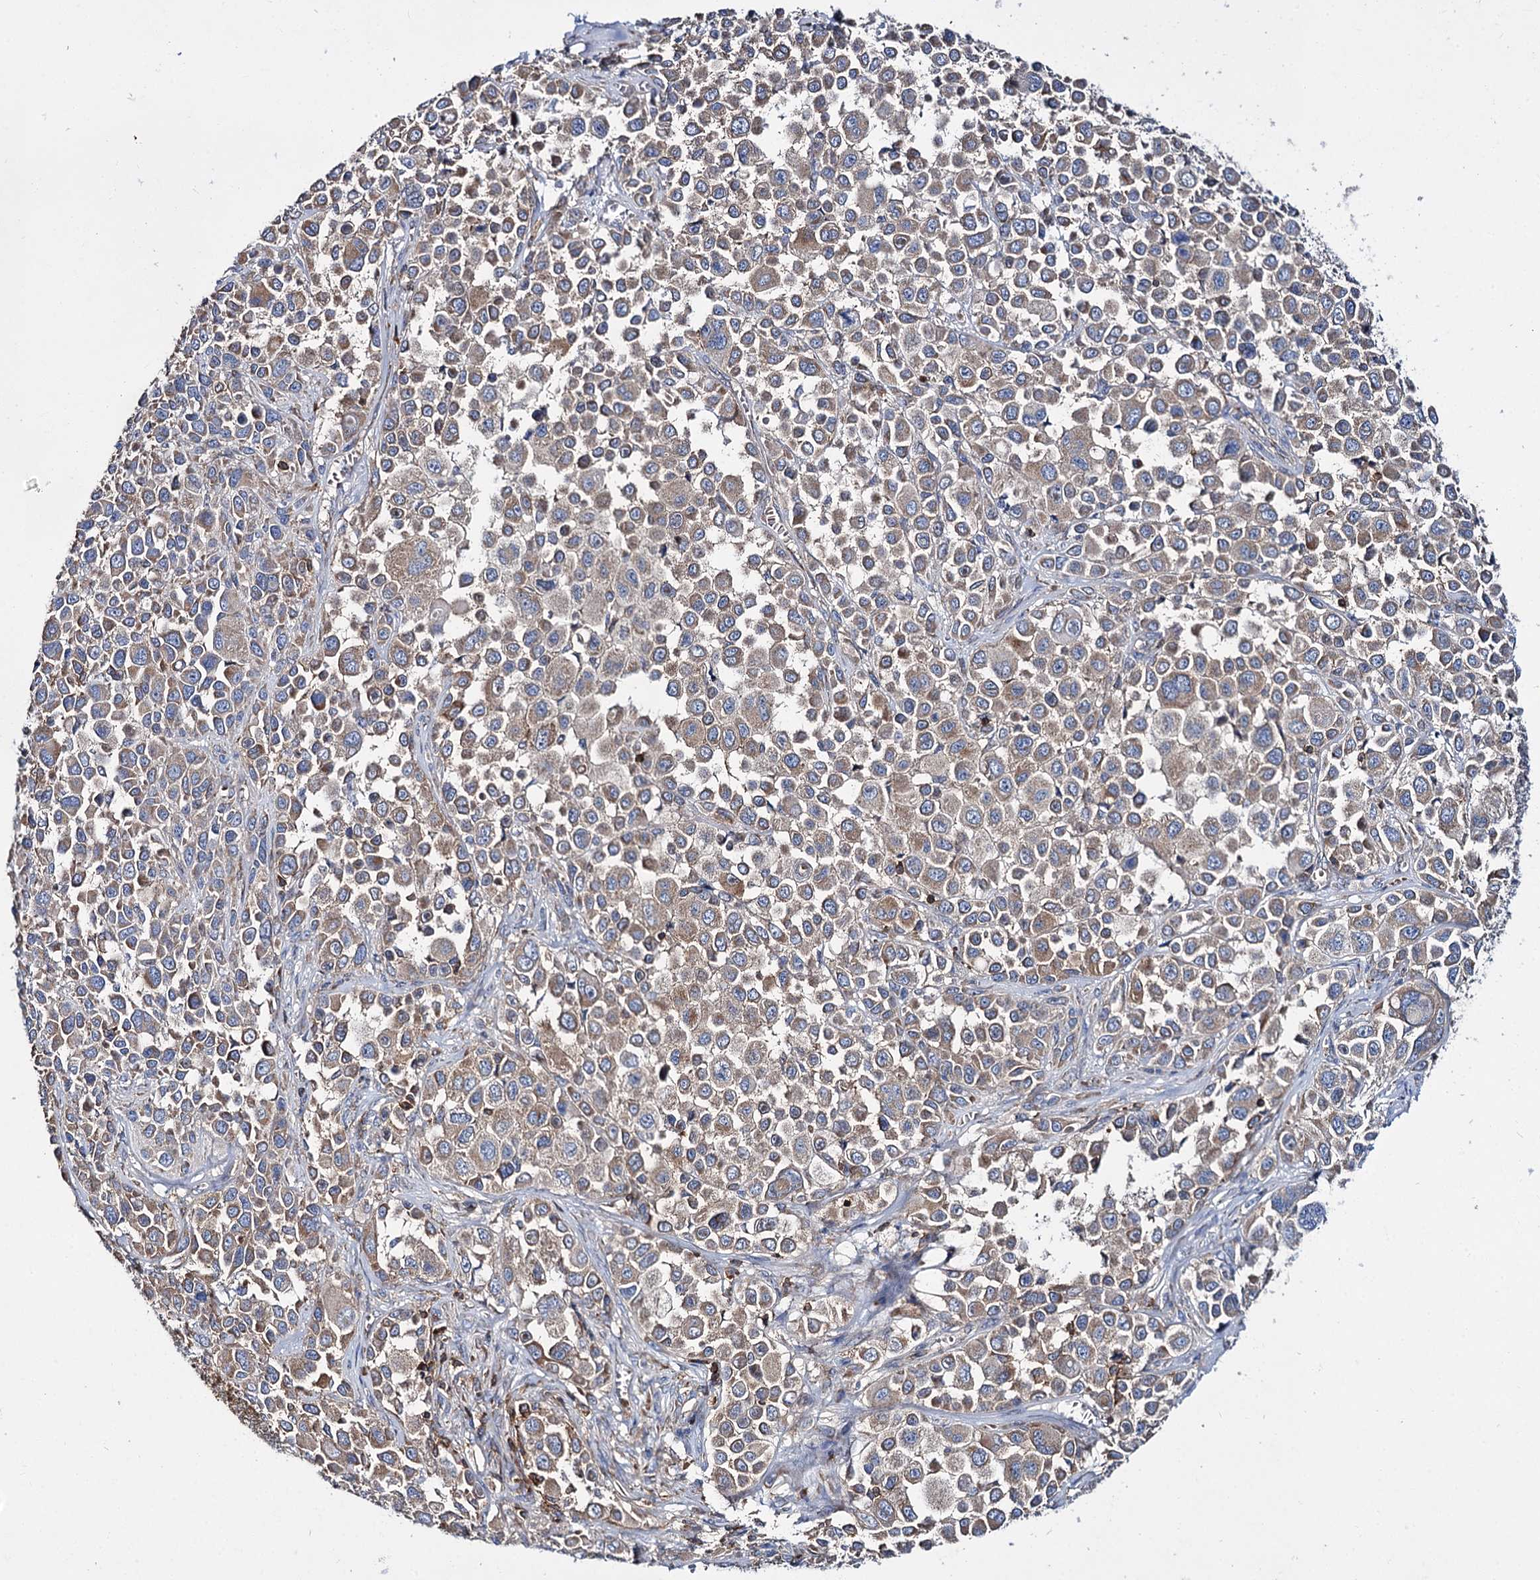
{"staining": {"intensity": "moderate", "quantity": ">75%", "location": "cytoplasmic/membranous"}, "tissue": "melanoma", "cell_type": "Tumor cells", "image_type": "cancer", "snomed": [{"axis": "morphology", "description": "Malignant melanoma, NOS"}, {"axis": "topography", "description": "Skin of trunk"}], "caption": "Human melanoma stained with a protein marker reveals moderate staining in tumor cells.", "gene": "UBASH3B", "patient": {"sex": "male", "age": 71}}